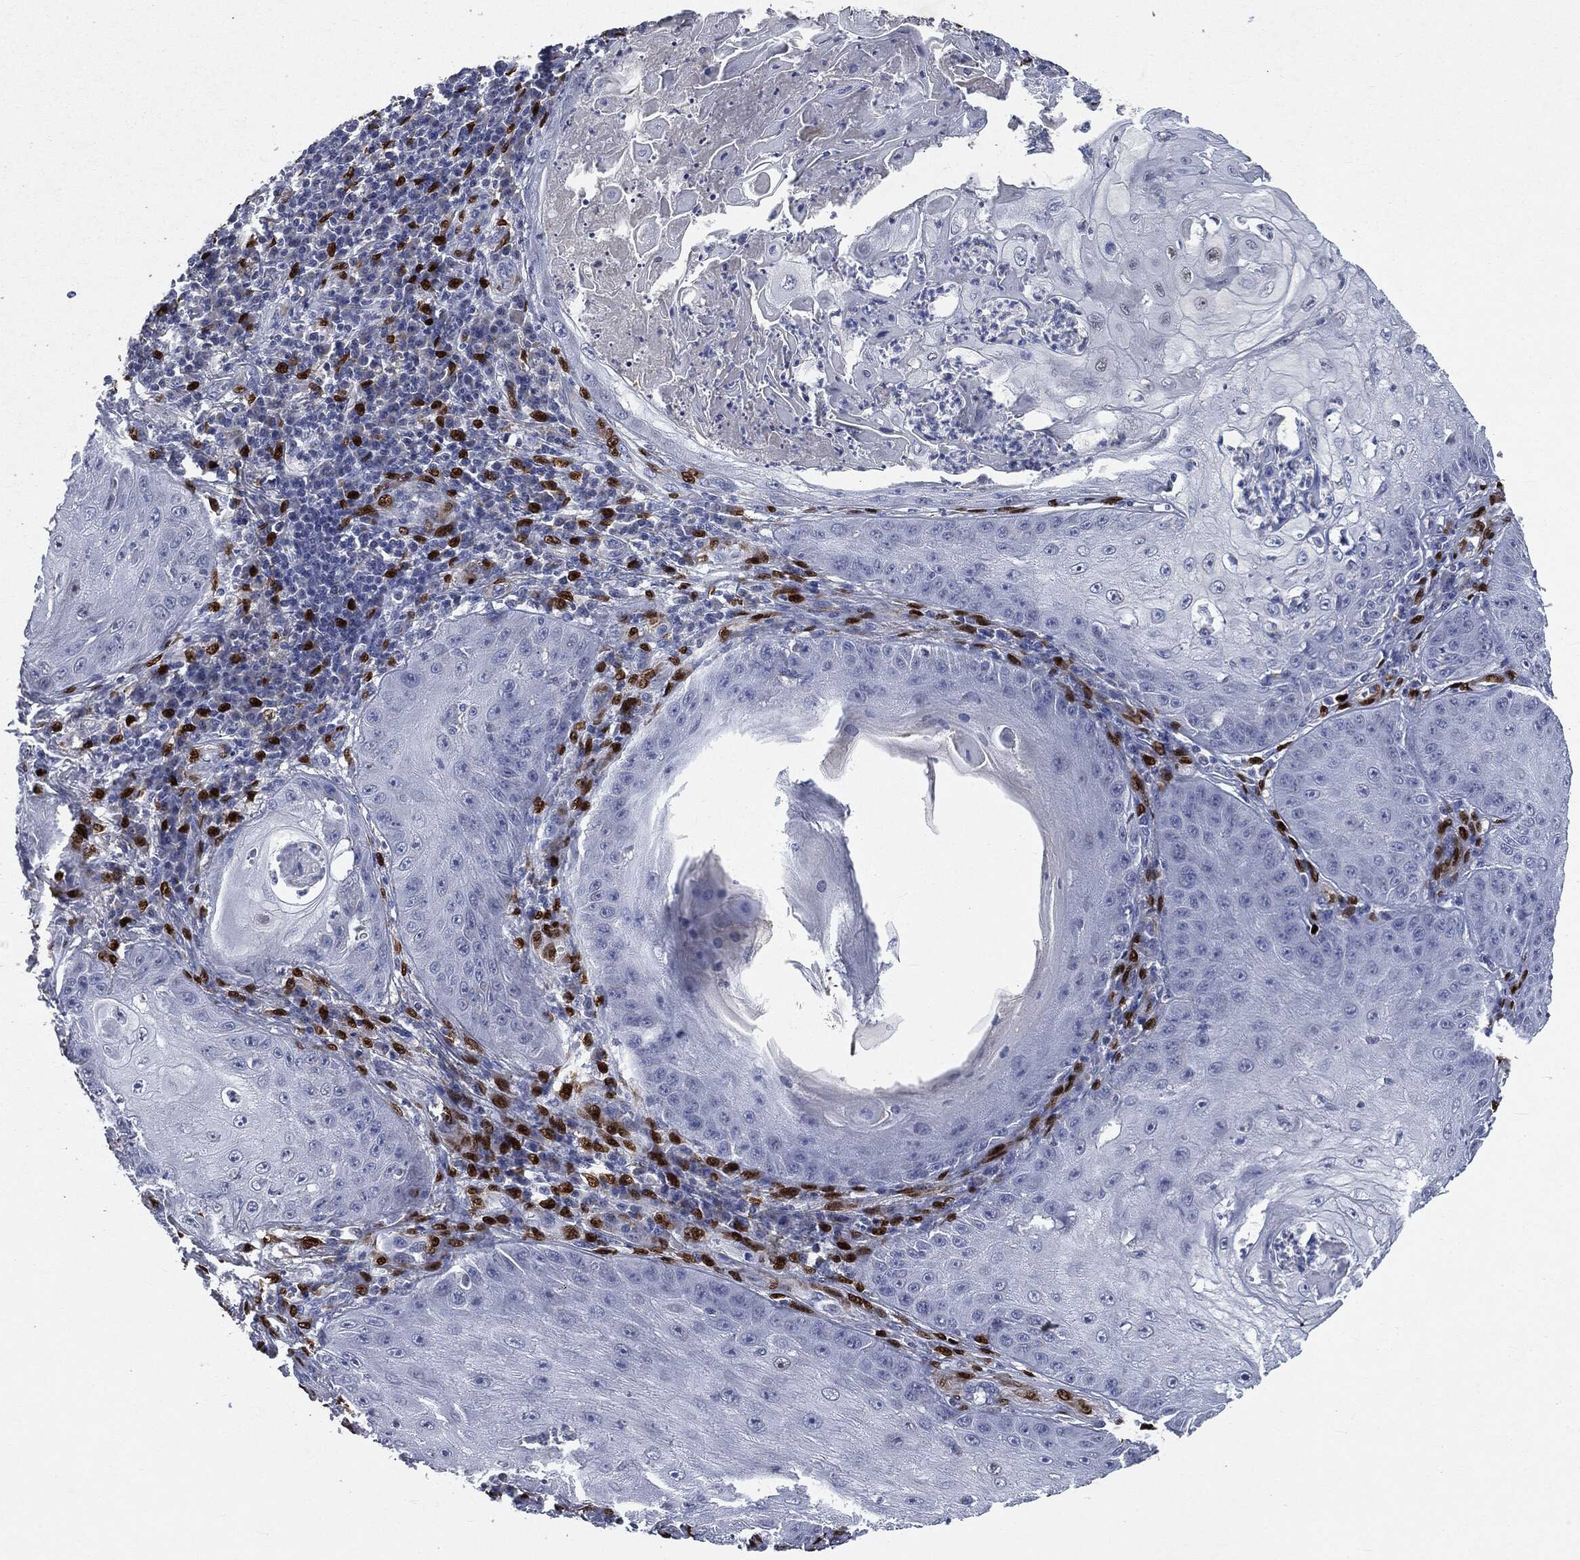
{"staining": {"intensity": "negative", "quantity": "none", "location": "none"}, "tissue": "skin cancer", "cell_type": "Tumor cells", "image_type": "cancer", "snomed": [{"axis": "morphology", "description": "Squamous cell carcinoma, NOS"}, {"axis": "topography", "description": "Skin"}], "caption": "The histopathology image displays no staining of tumor cells in skin squamous cell carcinoma.", "gene": "CASD1", "patient": {"sex": "male", "age": 70}}